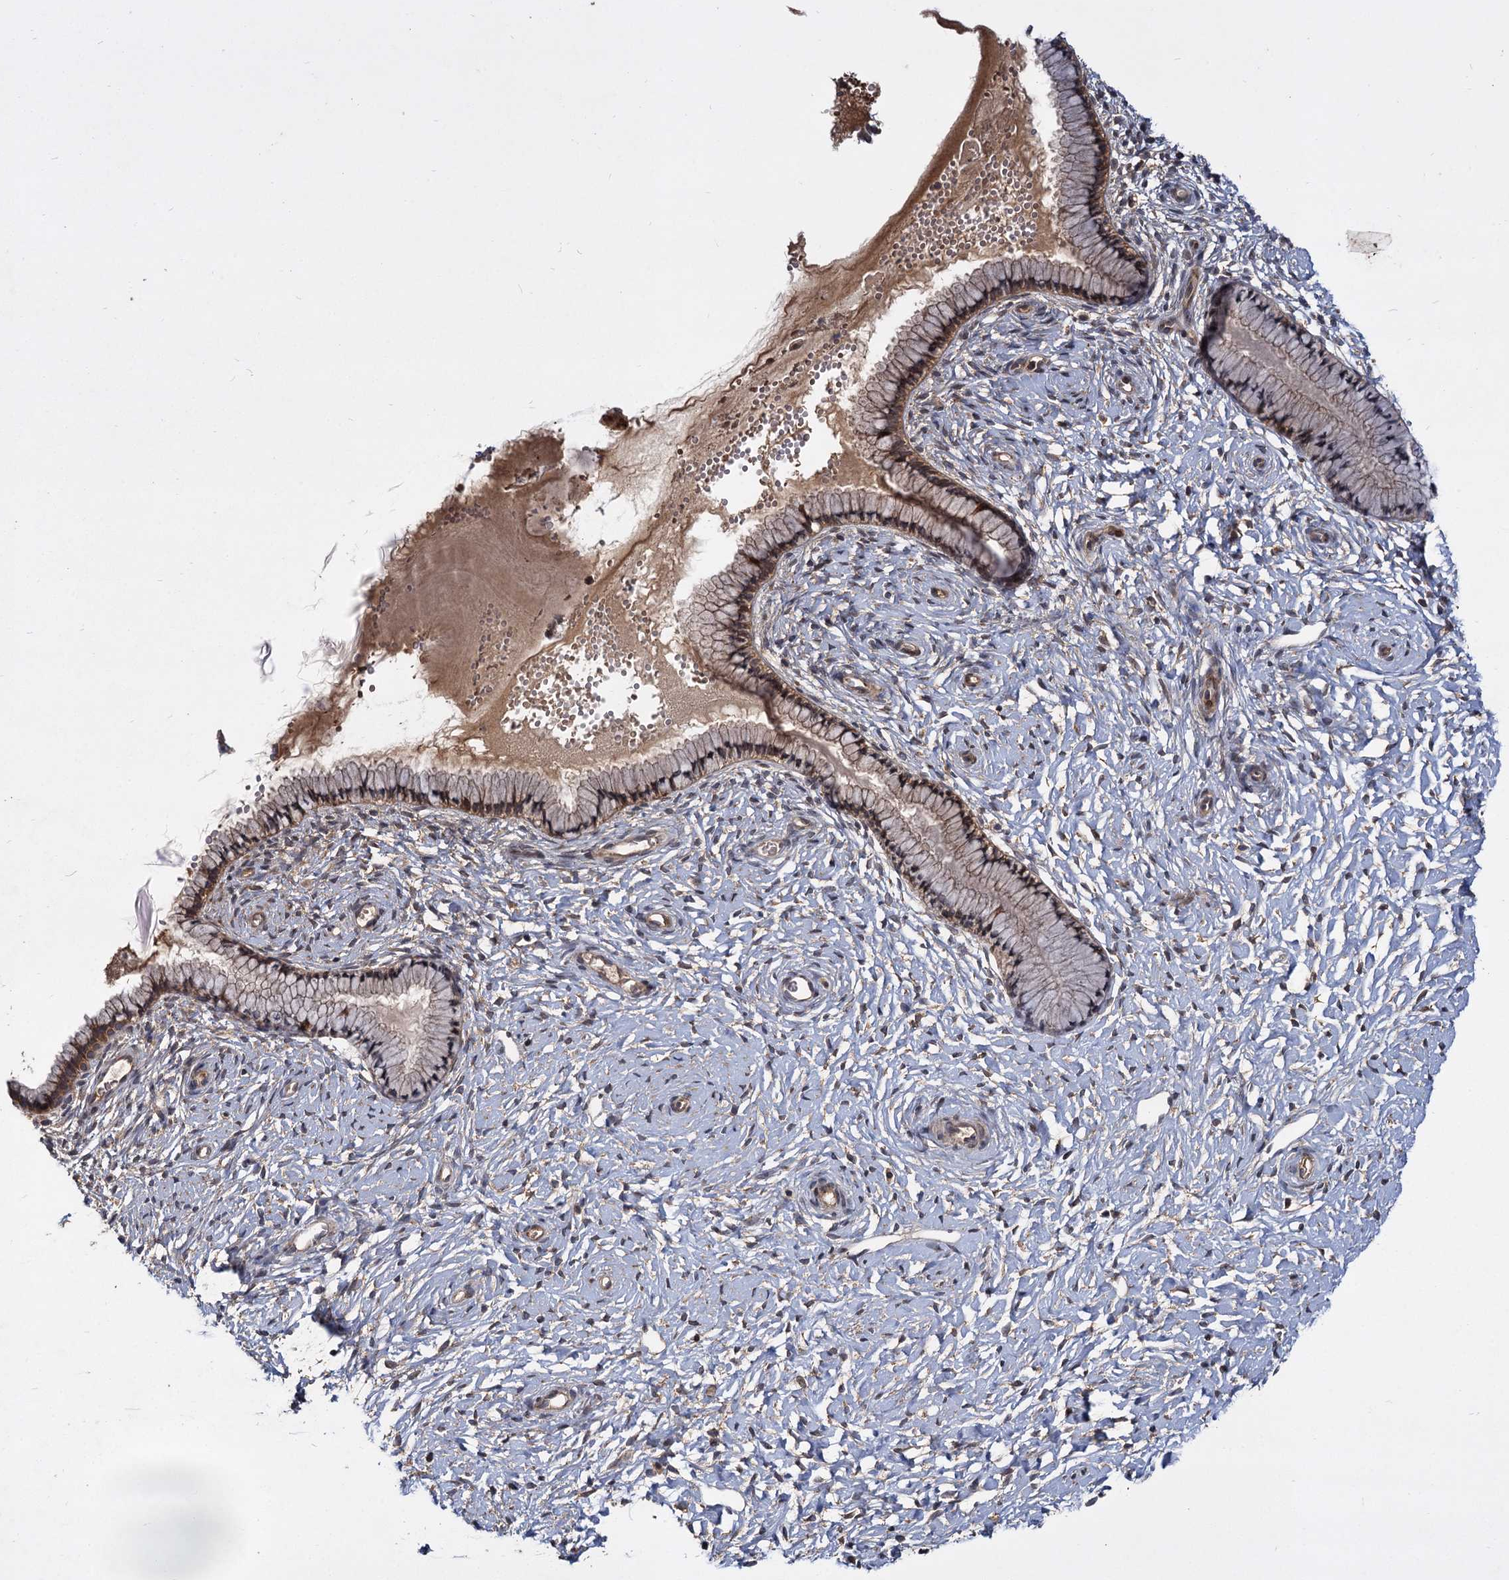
{"staining": {"intensity": "moderate", "quantity": "25%-75%", "location": "cytoplasmic/membranous"}, "tissue": "cervix", "cell_type": "Glandular cells", "image_type": "normal", "snomed": [{"axis": "morphology", "description": "Normal tissue, NOS"}, {"axis": "topography", "description": "Cervix"}], "caption": "Immunohistochemical staining of normal human cervix exhibits medium levels of moderate cytoplasmic/membranous staining in approximately 25%-75% of glandular cells.", "gene": "INPPL1", "patient": {"sex": "female", "age": 33}}